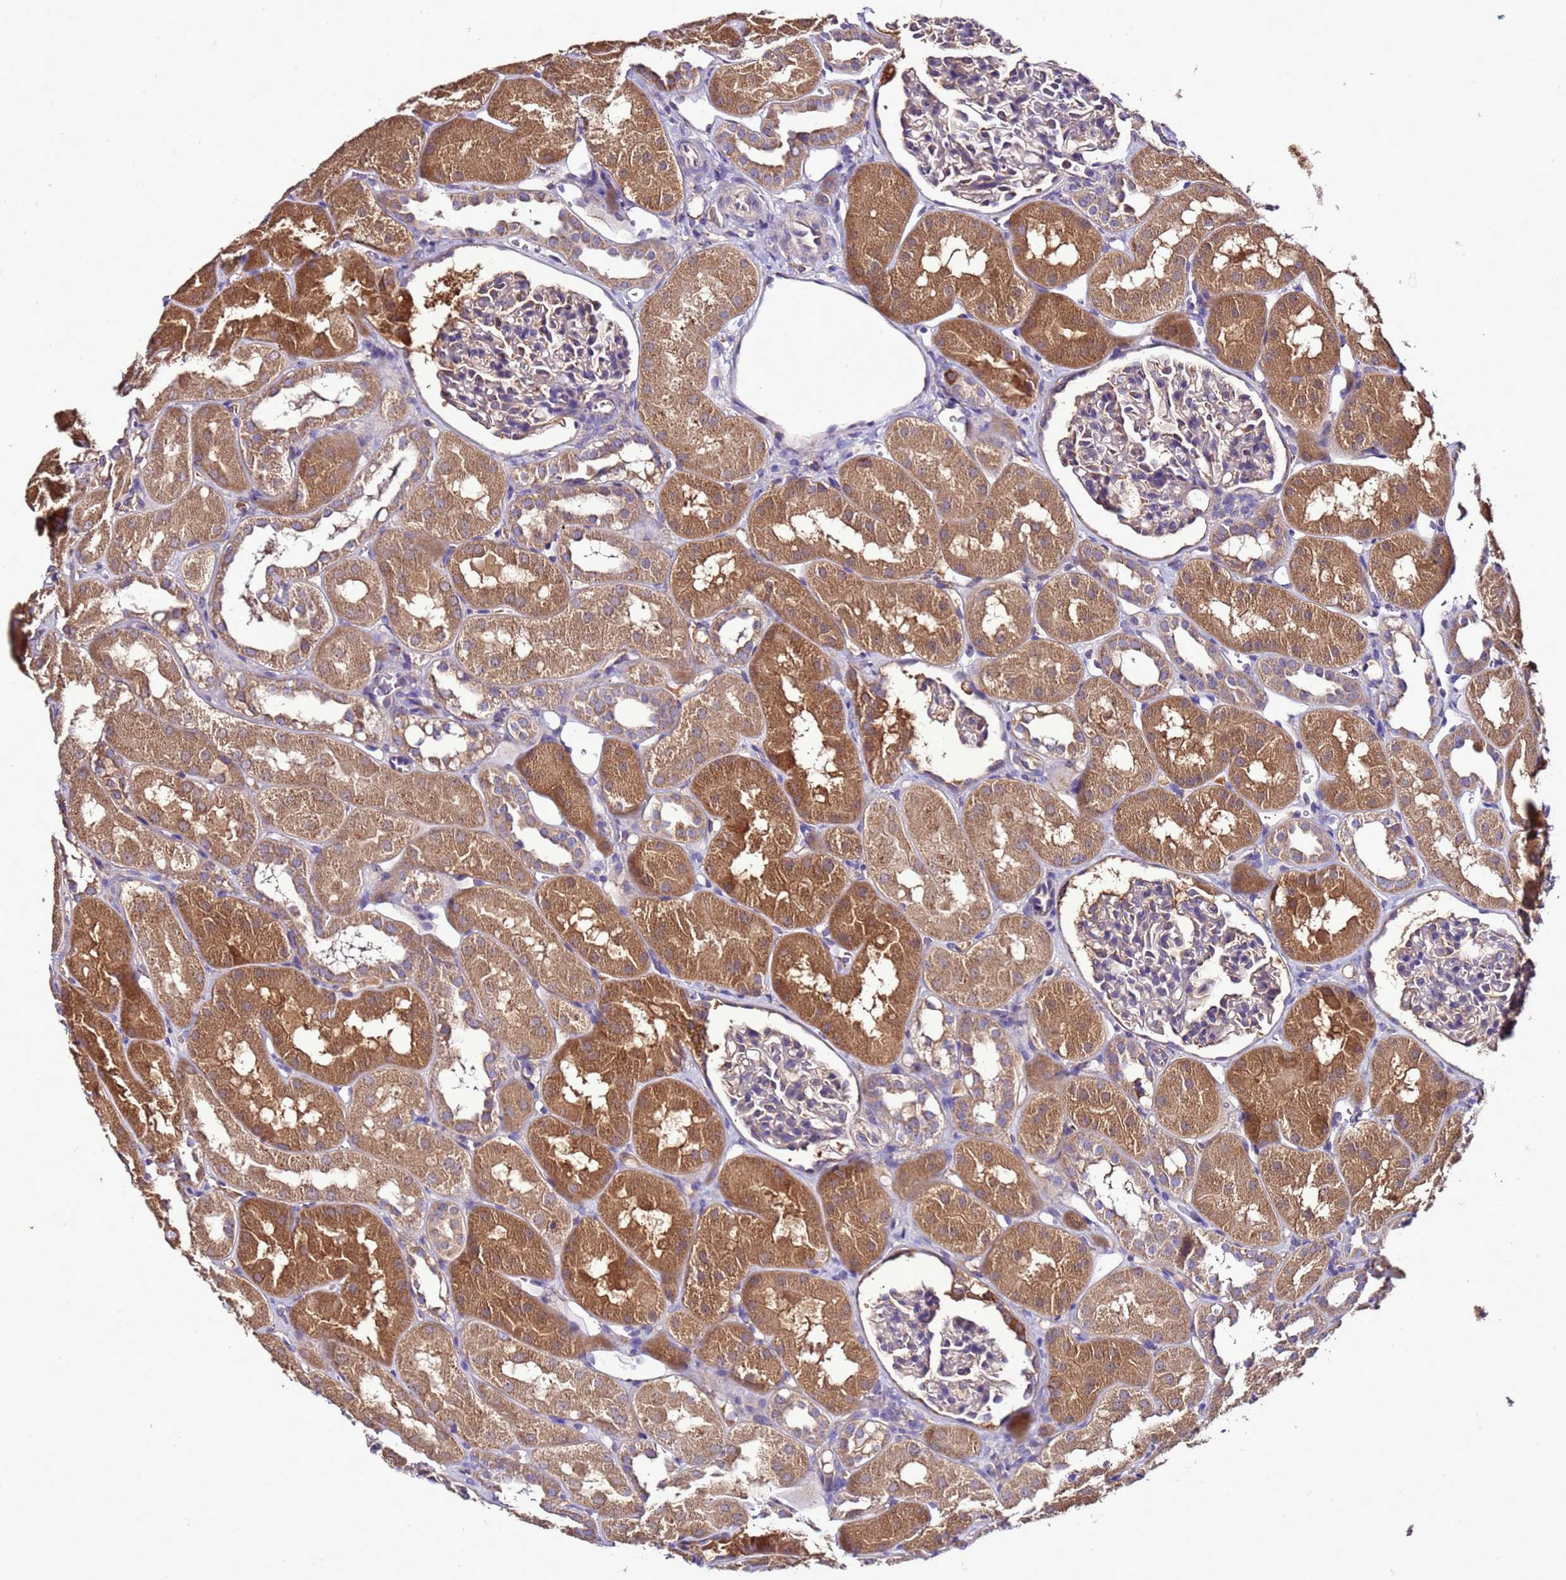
{"staining": {"intensity": "weak", "quantity": "25%-75%", "location": "cytoplasmic/membranous"}, "tissue": "kidney", "cell_type": "Cells in glomeruli", "image_type": "normal", "snomed": [{"axis": "morphology", "description": "Normal tissue, NOS"}, {"axis": "topography", "description": "Kidney"}, {"axis": "topography", "description": "Urinary bladder"}], "caption": "Approximately 25%-75% of cells in glomeruli in normal kidney demonstrate weak cytoplasmic/membranous protein staining as visualized by brown immunohistochemical staining.", "gene": "ANTKMT", "patient": {"sex": "male", "age": 16}}